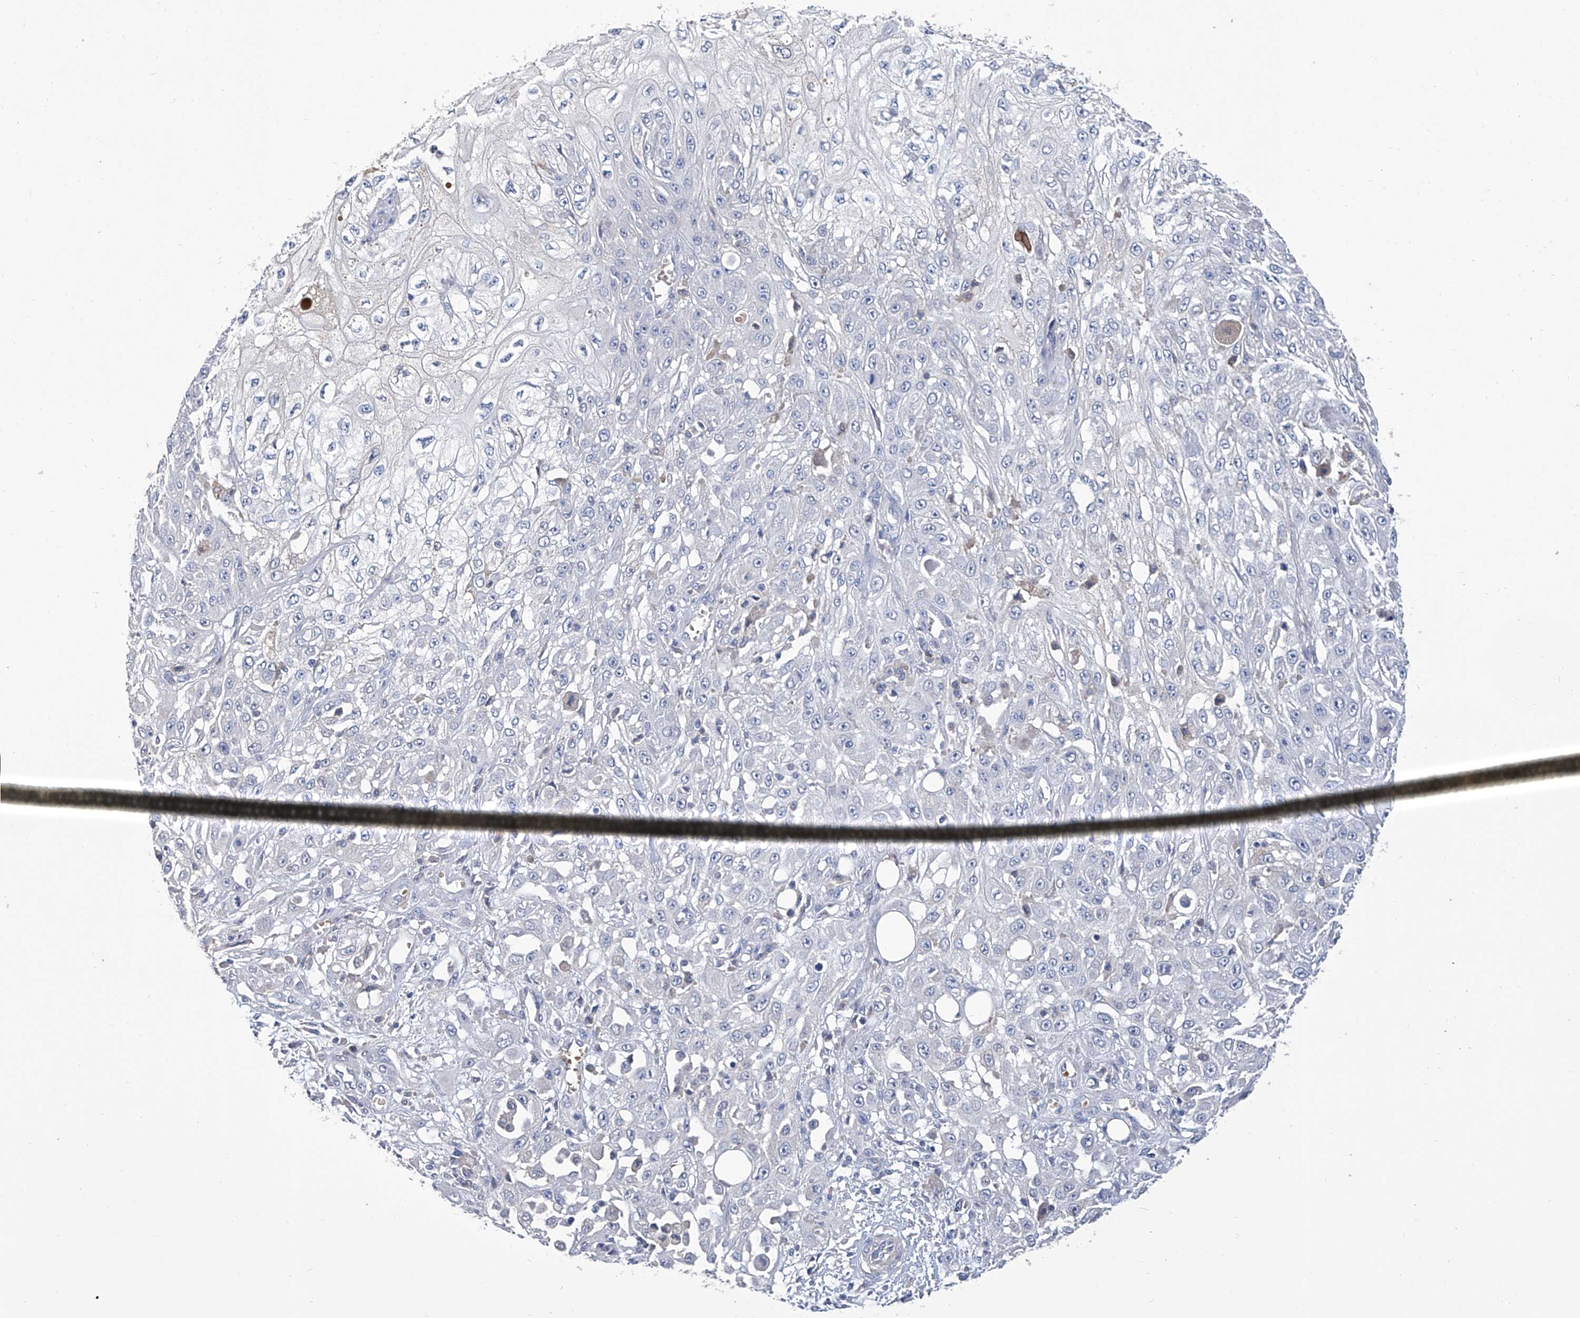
{"staining": {"intensity": "negative", "quantity": "none", "location": "none"}, "tissue": "skin cancer", "cell_type": "Tumor cells", "image_type": "cancer", "snomed": [{"axis": "morphology", "description": "Squamous cell carcinoma, NOS"}, {"axis": "morphology", "description": "Squamous cell carcinoma, metastatic, NOS"}, {"axis": "topography", "description": "Skin"}, {"axis": "topography", "description": "Lymph node"}], "caption": "This photomicrograph is of skin cancer (metastatic squamous cell carcinoma) stained with immunohistochemistry (IHC) to label a protein in brown with the nuclei are counter-stained blue. There is no positivity in tumor cells. Brightfield microscopy of immunohistochemistry stained with DAB (brown) and hematoxylin (blue), captured at high magnification.", "gene": "GPT", "patient": {"sex": "male", "age": 75}}